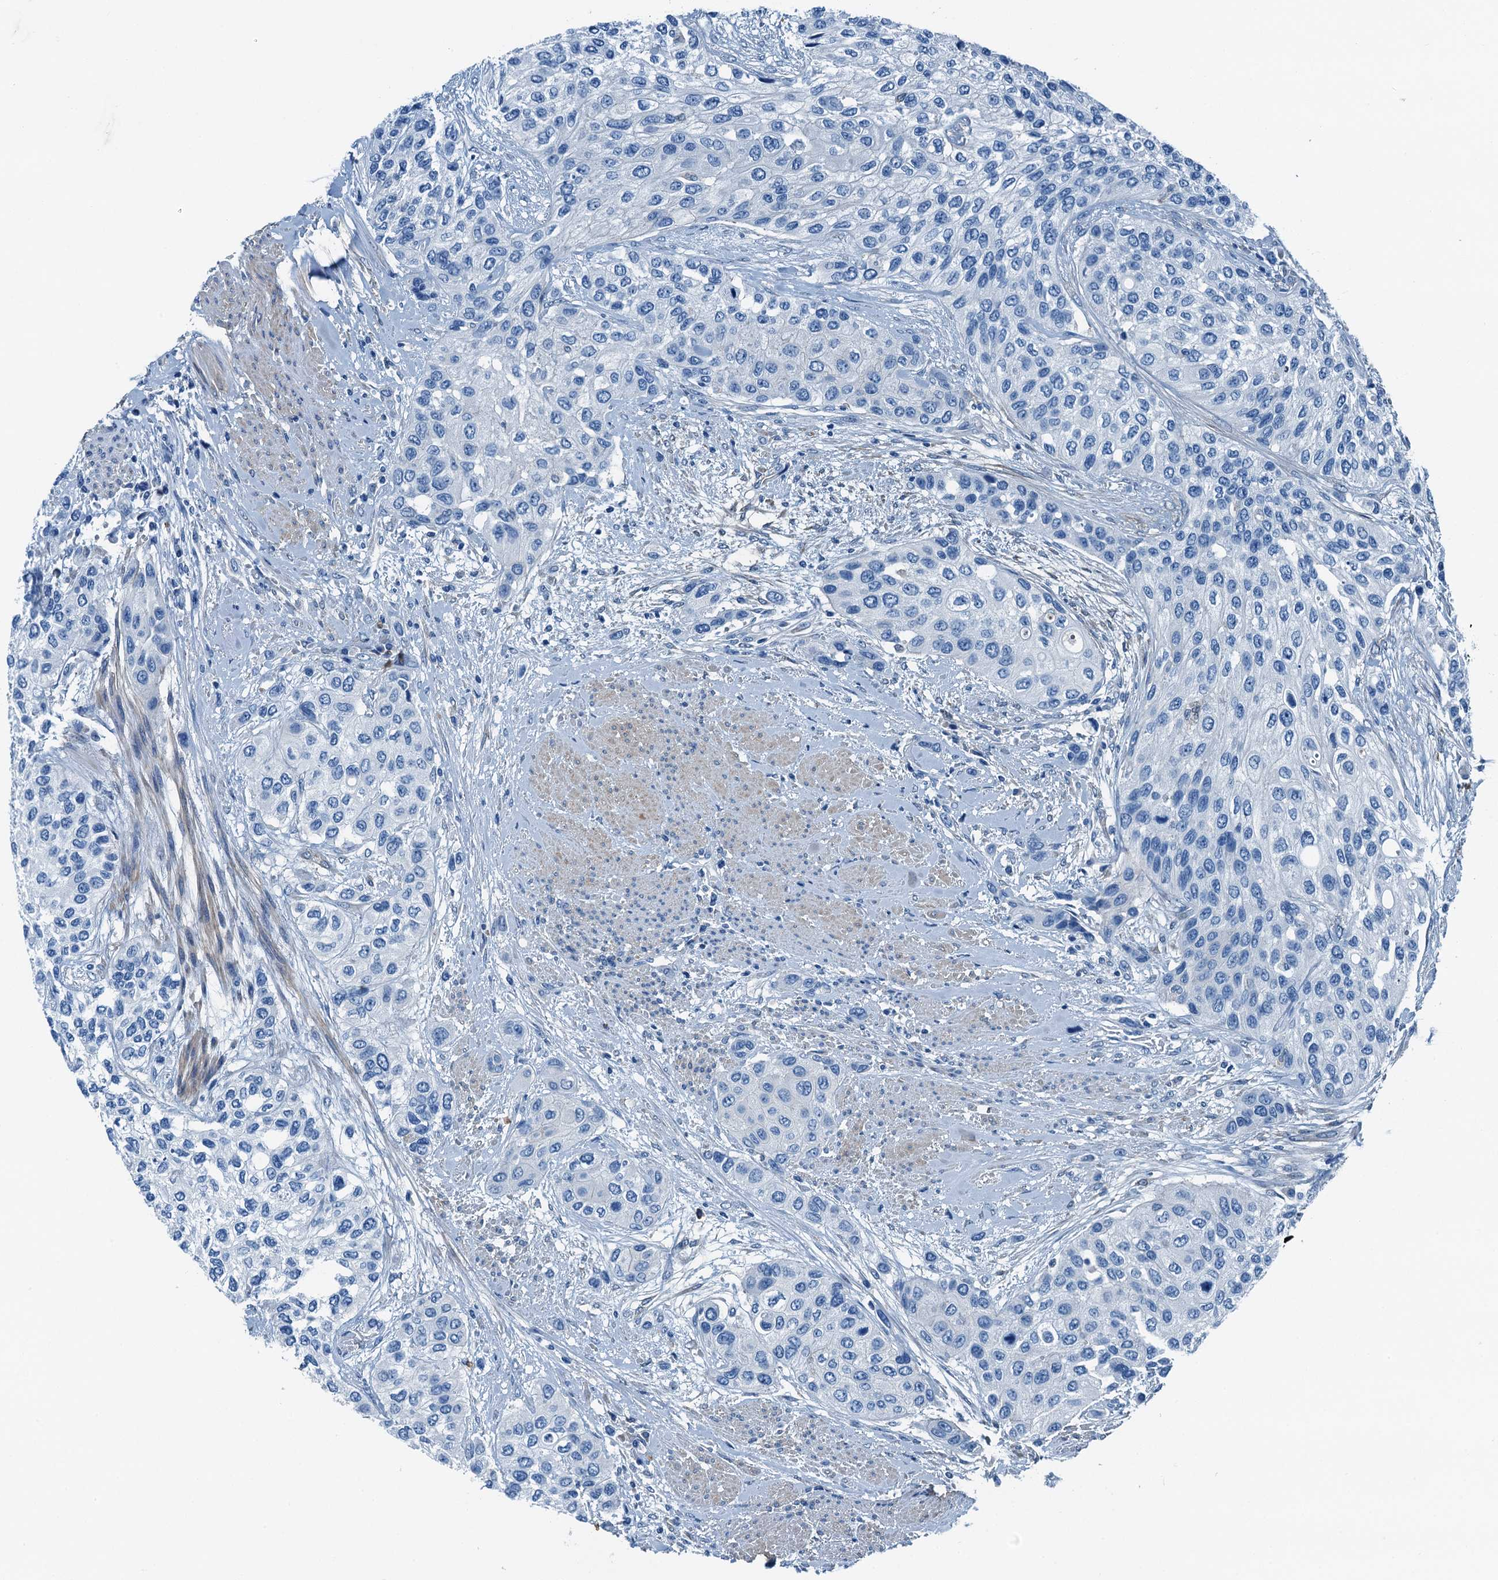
{"staining": {"intensity": "negative", "quantity": "none", "location": "none"}, "tissue": "urothelial cancer", "cell_type": "Tumor cells", "image_type": "cancer", "snomed": [{"axis": "morphology", "description": "Normal tissue, NOS"}, {"axis": "morphology", "description": "Urothelial carcinoma, High grade"}, {"axis": "topography", "description": "Vascular tissue"}, {"axis": "topography", "description": "Urinary bladder"}], "caption": "This image is of urothelial cancer stained with immunohistochemistry (IHC) to label a protein in brown with the nuclei are counter-stained blue. There is no positivity in tumor cells. (DAB IHC with hematoxylin counter stain).", "gene": "RAB3IL1", "patient": {"sex": "female", "age": 56}}